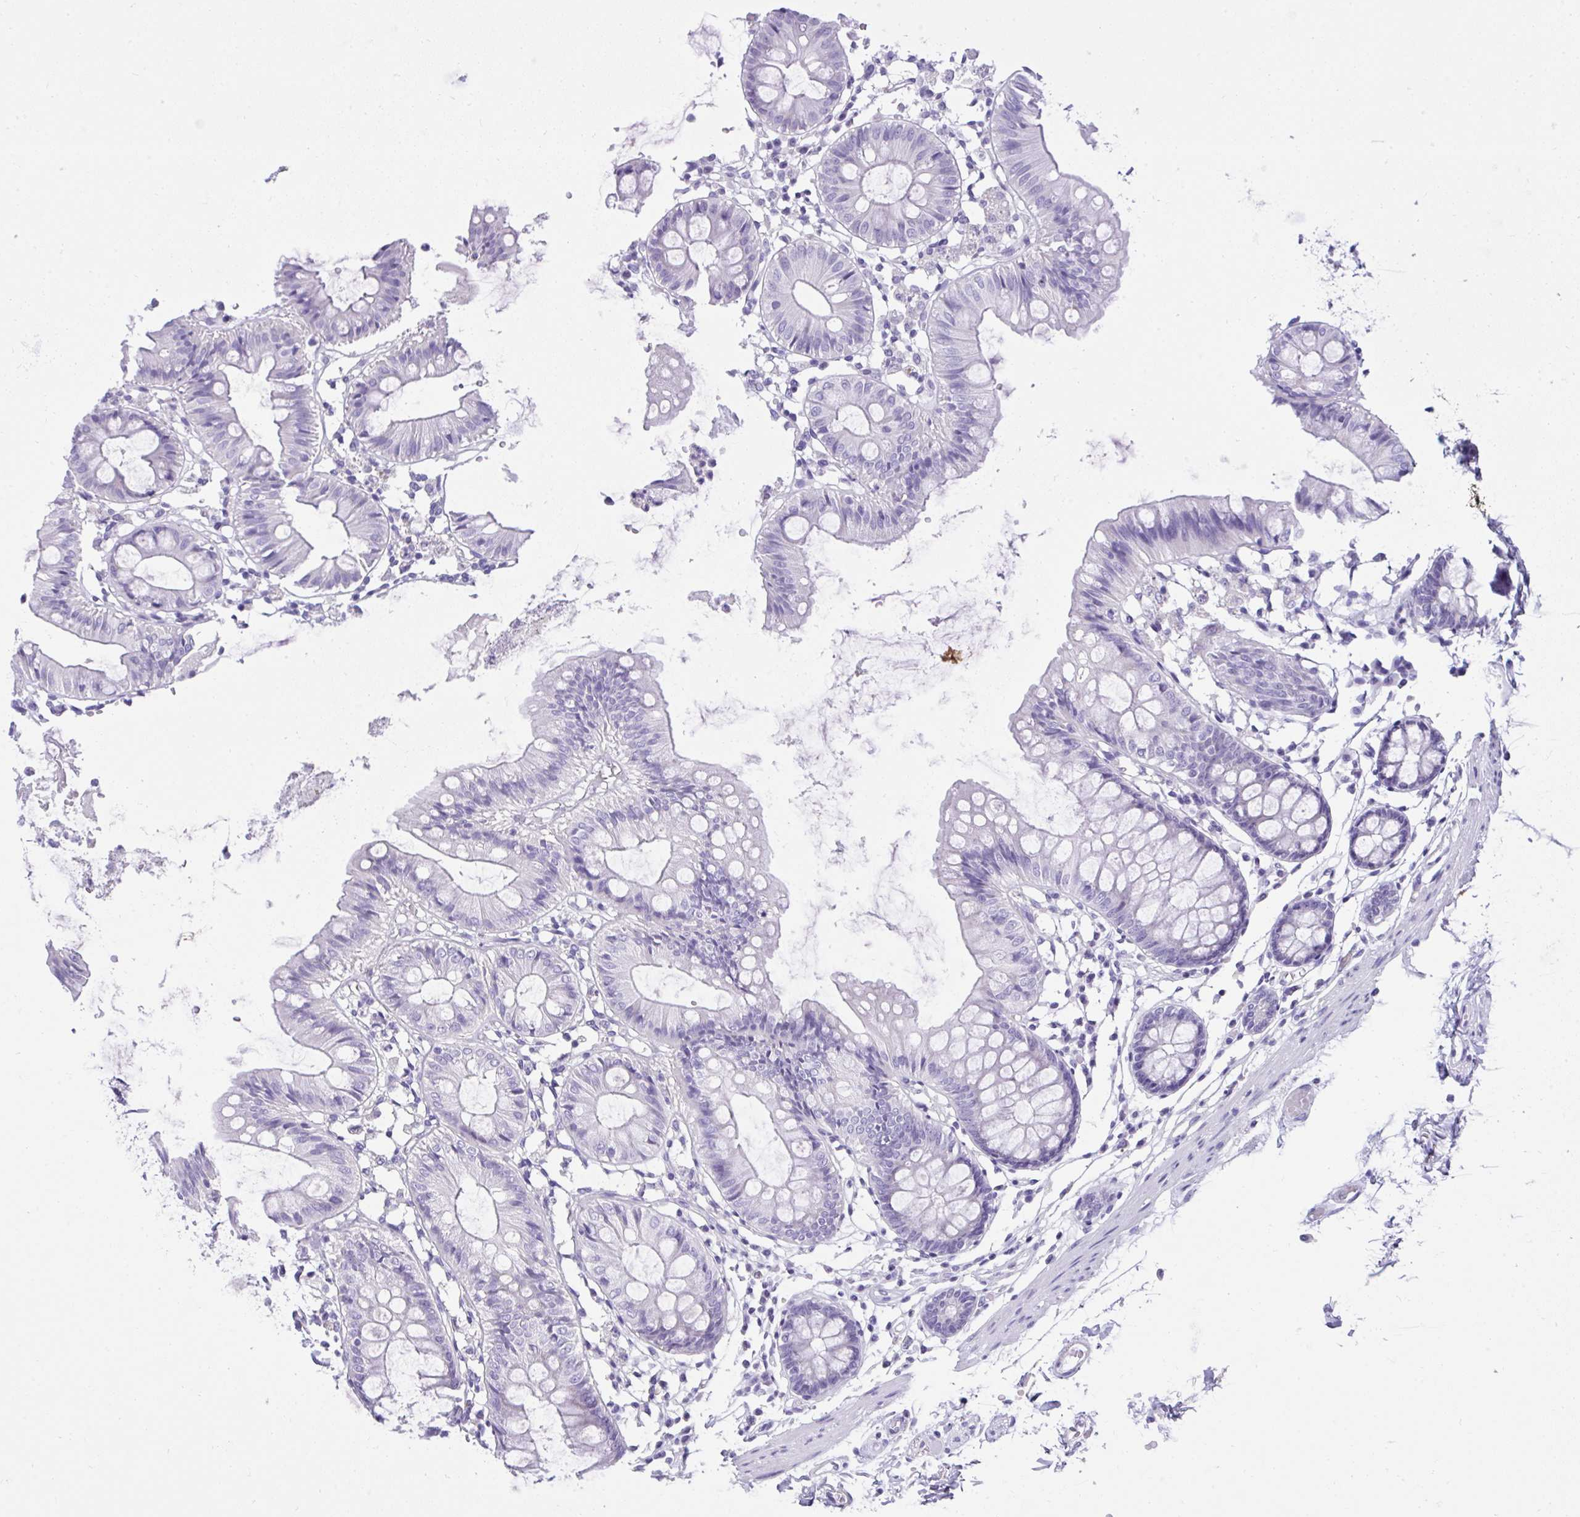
{"staining": {"intensity": "negative", "quantity": "none", "location": "none"}, "tissue": "colon", "cell_type": "Endothelial cells", "image_type": "normal", "snomed": [{"axis": "morphology", "description": "Normal tissue, NOS"}, {"axis": "topography", "description": "Colon"}], "caption": "IHC image of unremarkable colon: human colon stained with DAB (3,3'-diaminobenzidine) reveals no significant protein positivity in endothelial cells.", "gene": "RNF183", "patient": {"sex": "female", "age": 84}}